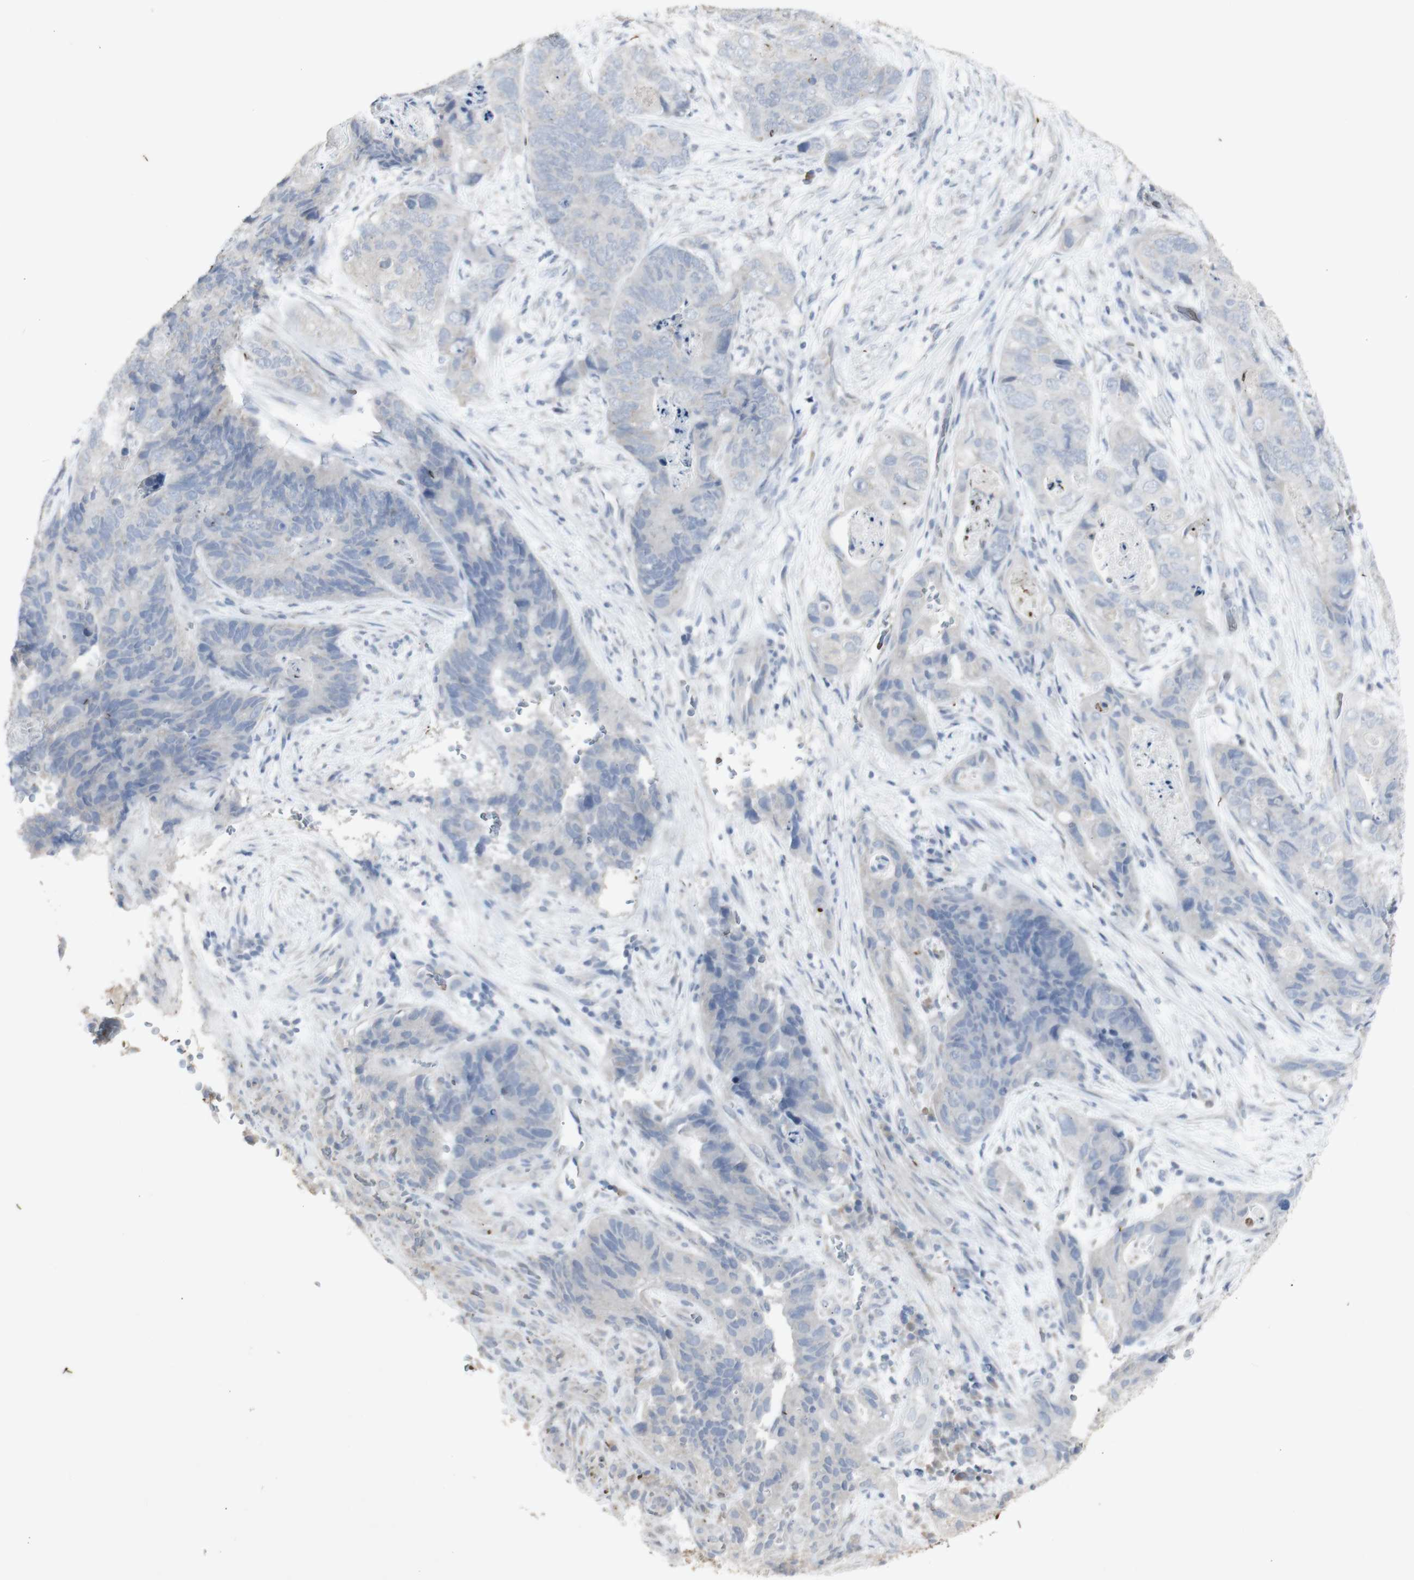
{"staining": {"intensity": "negative", "quantity": "none", "location": "none"}, "tissue": "stomach cancer", "cell_type": "Tumor cells", "image_type": "cancer", "snomed": [{"axis": "morphology", "description": "Adenocarcinoma, NOS"}, {"axis": "topography", "description": "Stomach"}], "caption": "Tumor cells show no significant staining in stomach cancer (adenocarcinoma).", "gene": "INS", "patient": {"sex": "female", "age": 89}}